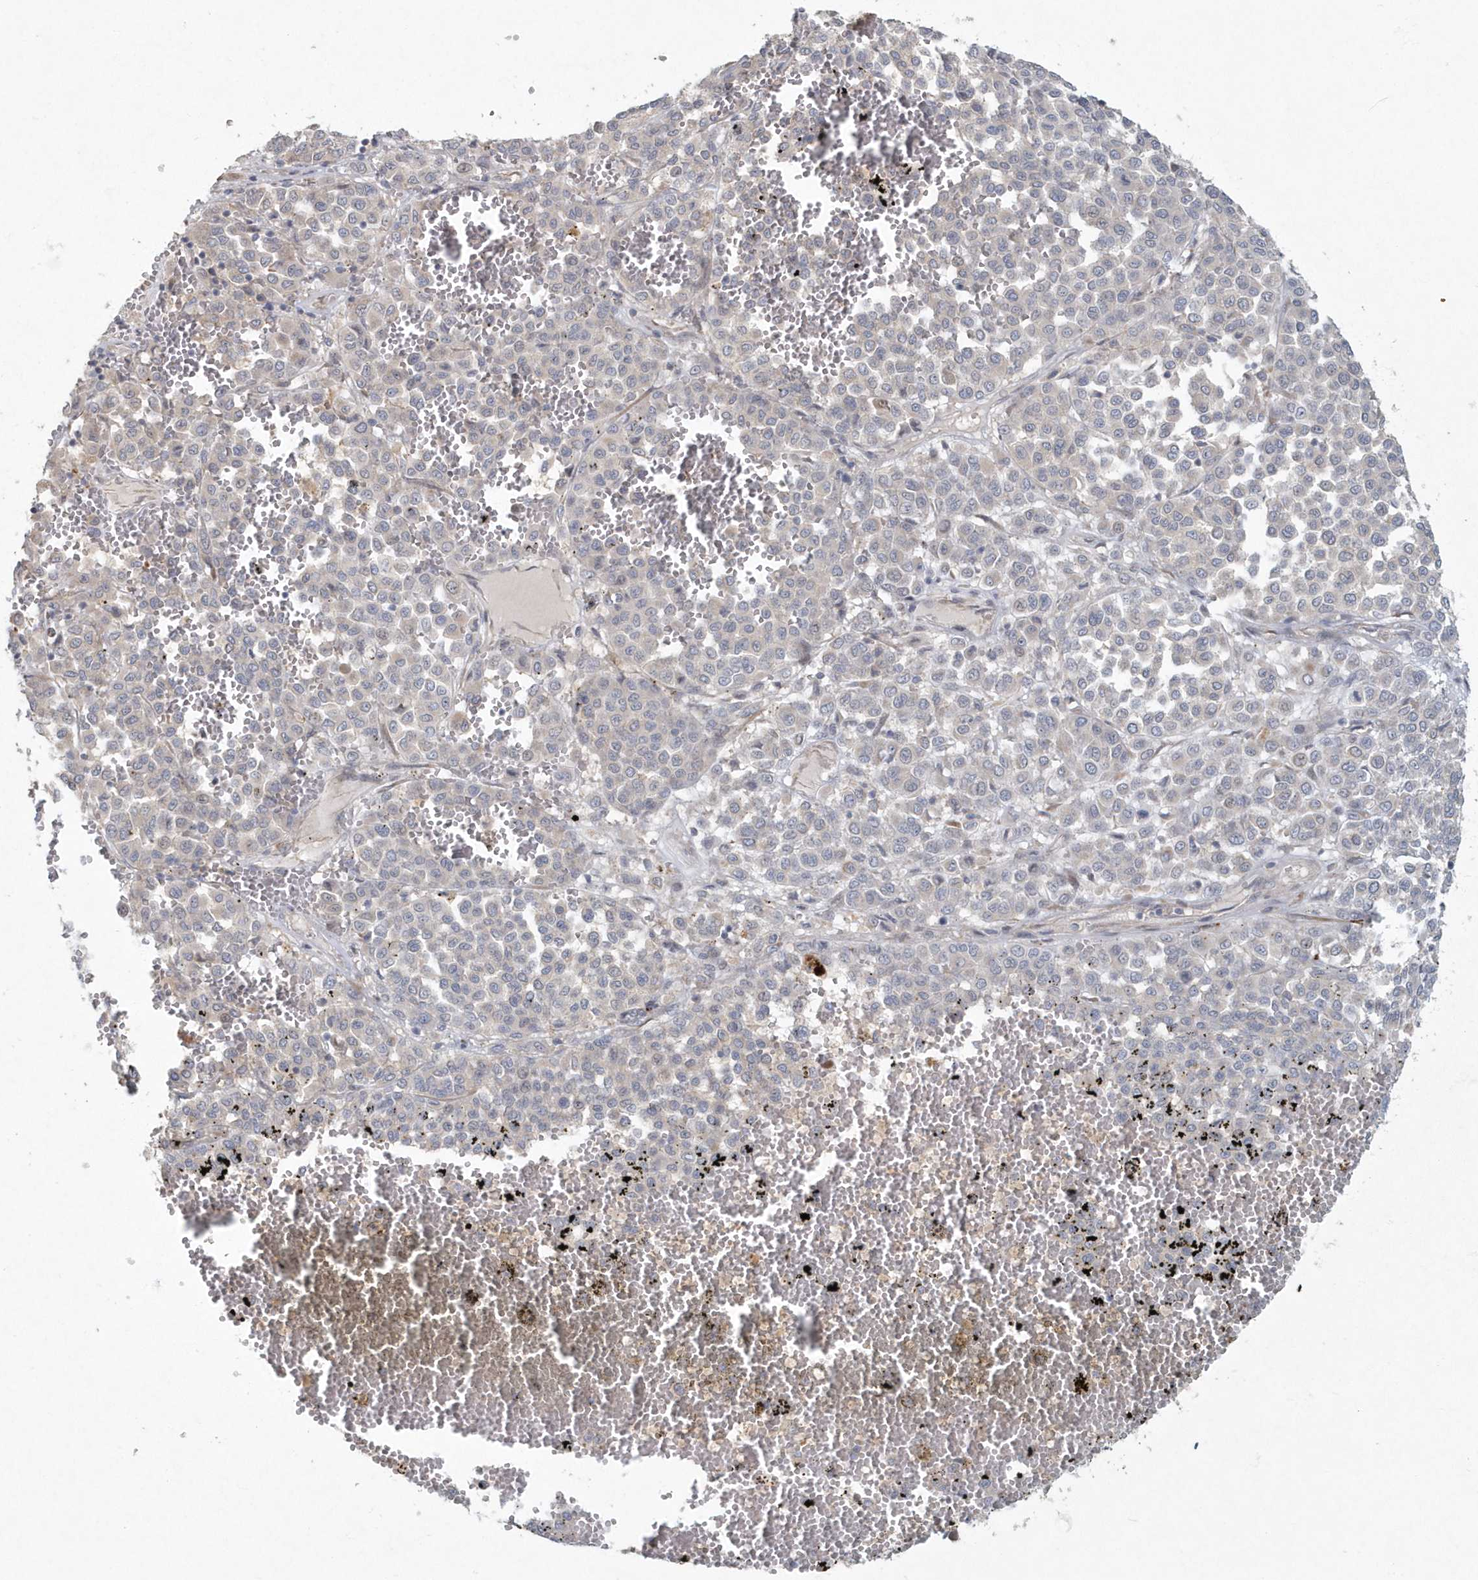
{"staining": {"intensity": "negative", "quantity": "none", "location": "none"}, "tissue": "melanoma", "cell_type": "Tumor cells", "image_type": "cancer", "snomed": [{"axis": "morphology", "description": "Malignant melanoma, Metastatic site"}, {"axis": "topography", "description": "Pancreas"}], "caption": "A photomicrograph of melanoma stained for a protein exhibits no brown staining in tumor cells.", "gene": "ARHGEF38", "patient": {"sex": "female", "age": 30}}